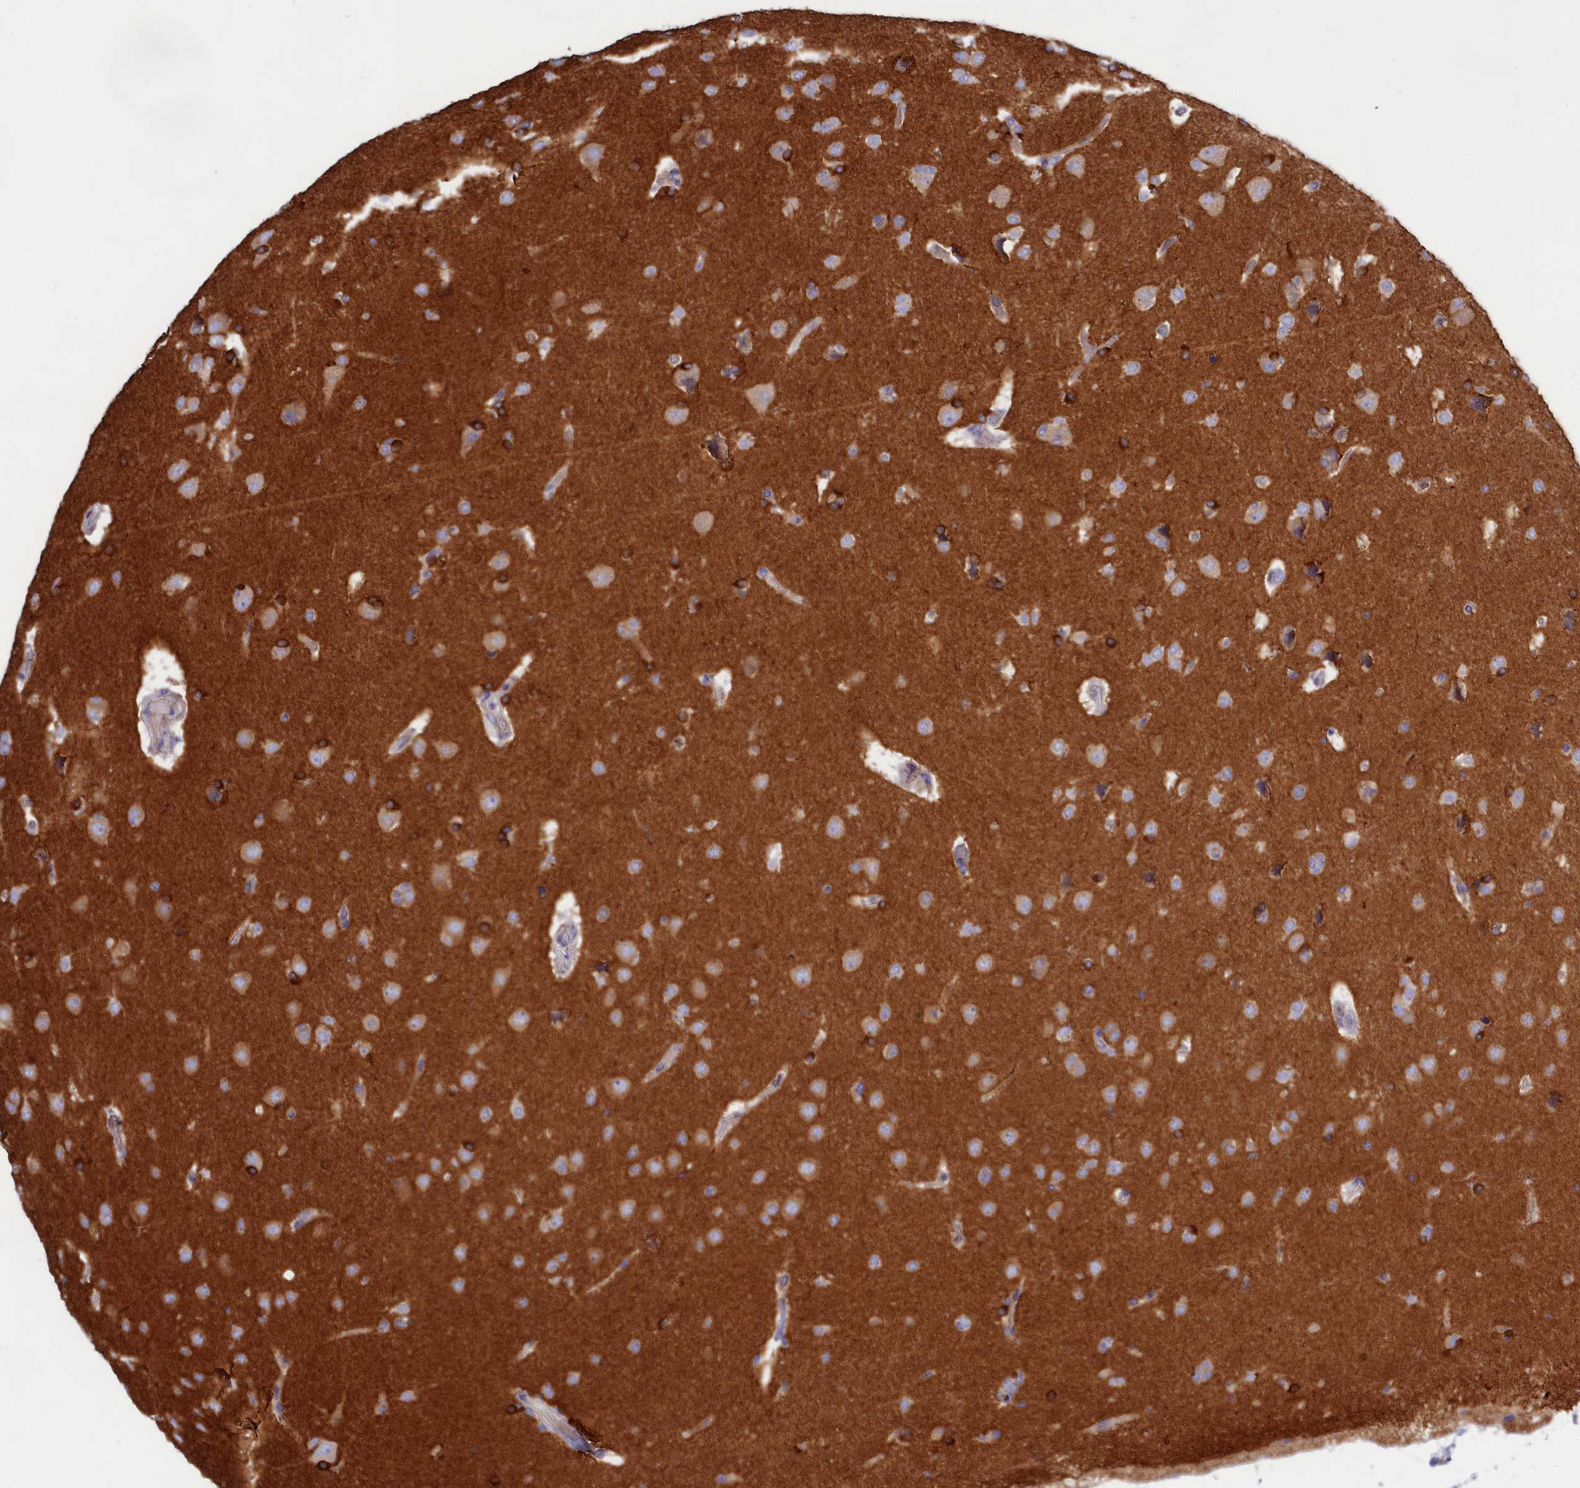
{"staining": {"intensity": "strong", "quantity": "<25%", "location": "cytoplasmic/membranous"}, "tissue": "glioma", "cell_type": "Tumor cells", "image_type": "cancer", "snomed": [{"axis": "morphology", "description": "Glioma, malignant, High grade"}, {"axis": "topography", "description": "Brain"}], "caption": "Immunohistochemistry micrograph of neoplastic tissue: high-grade glioma (malignant) stained using immunohistochemistry (IHC) shows medium levels of strong protein expression localized specifically in the cytoplasmic/membranous of tumor cells, appearing as a cytoplasmic/membranous brown color.", "gene": "PPP1R13L", "patient": {"sex": "male", "age": 72}}